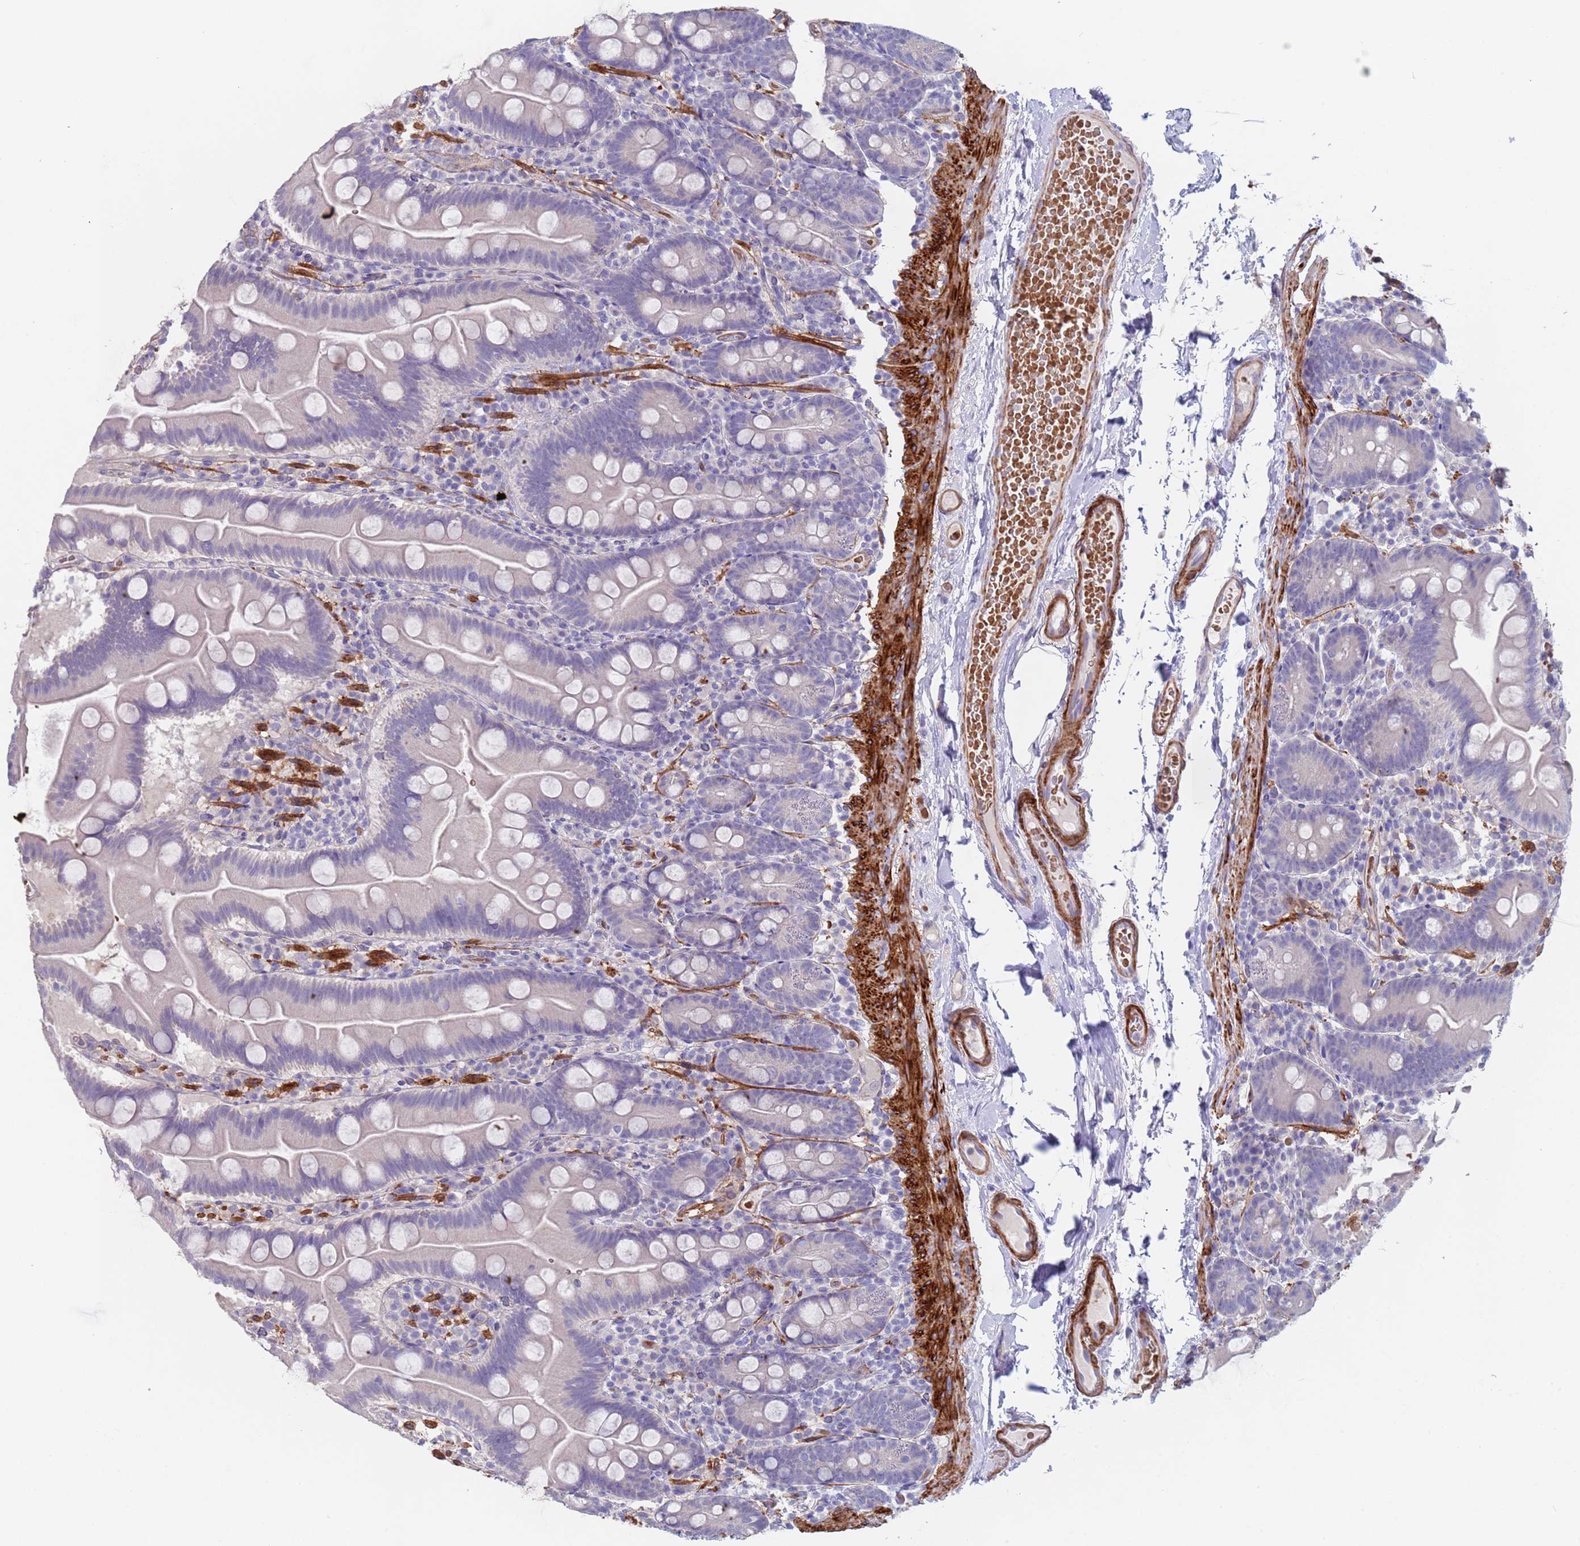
{"staining": {"intensity": "negative", "quantity": "none", "location": "none"}, "tissue": "small intestine", "cell_type": "Glandular cells", "image_type": "normal", "snomed": [{"axis": "morphology", "description": "Normal tissue, NOS"}, {"axis": "topography", "description": "Small intestine"}], "caption": "The immunohistochemistry histopathology image has no significant expression in glandular cells of small intestine. Brightfield microscopy of immunohistochemistry (IHC) stained with DAB (brown) and hematoxylin (blue), captured at high magnification.", "gene": "KBTBD3", "patient": {"sex": "female", "age": 68}}